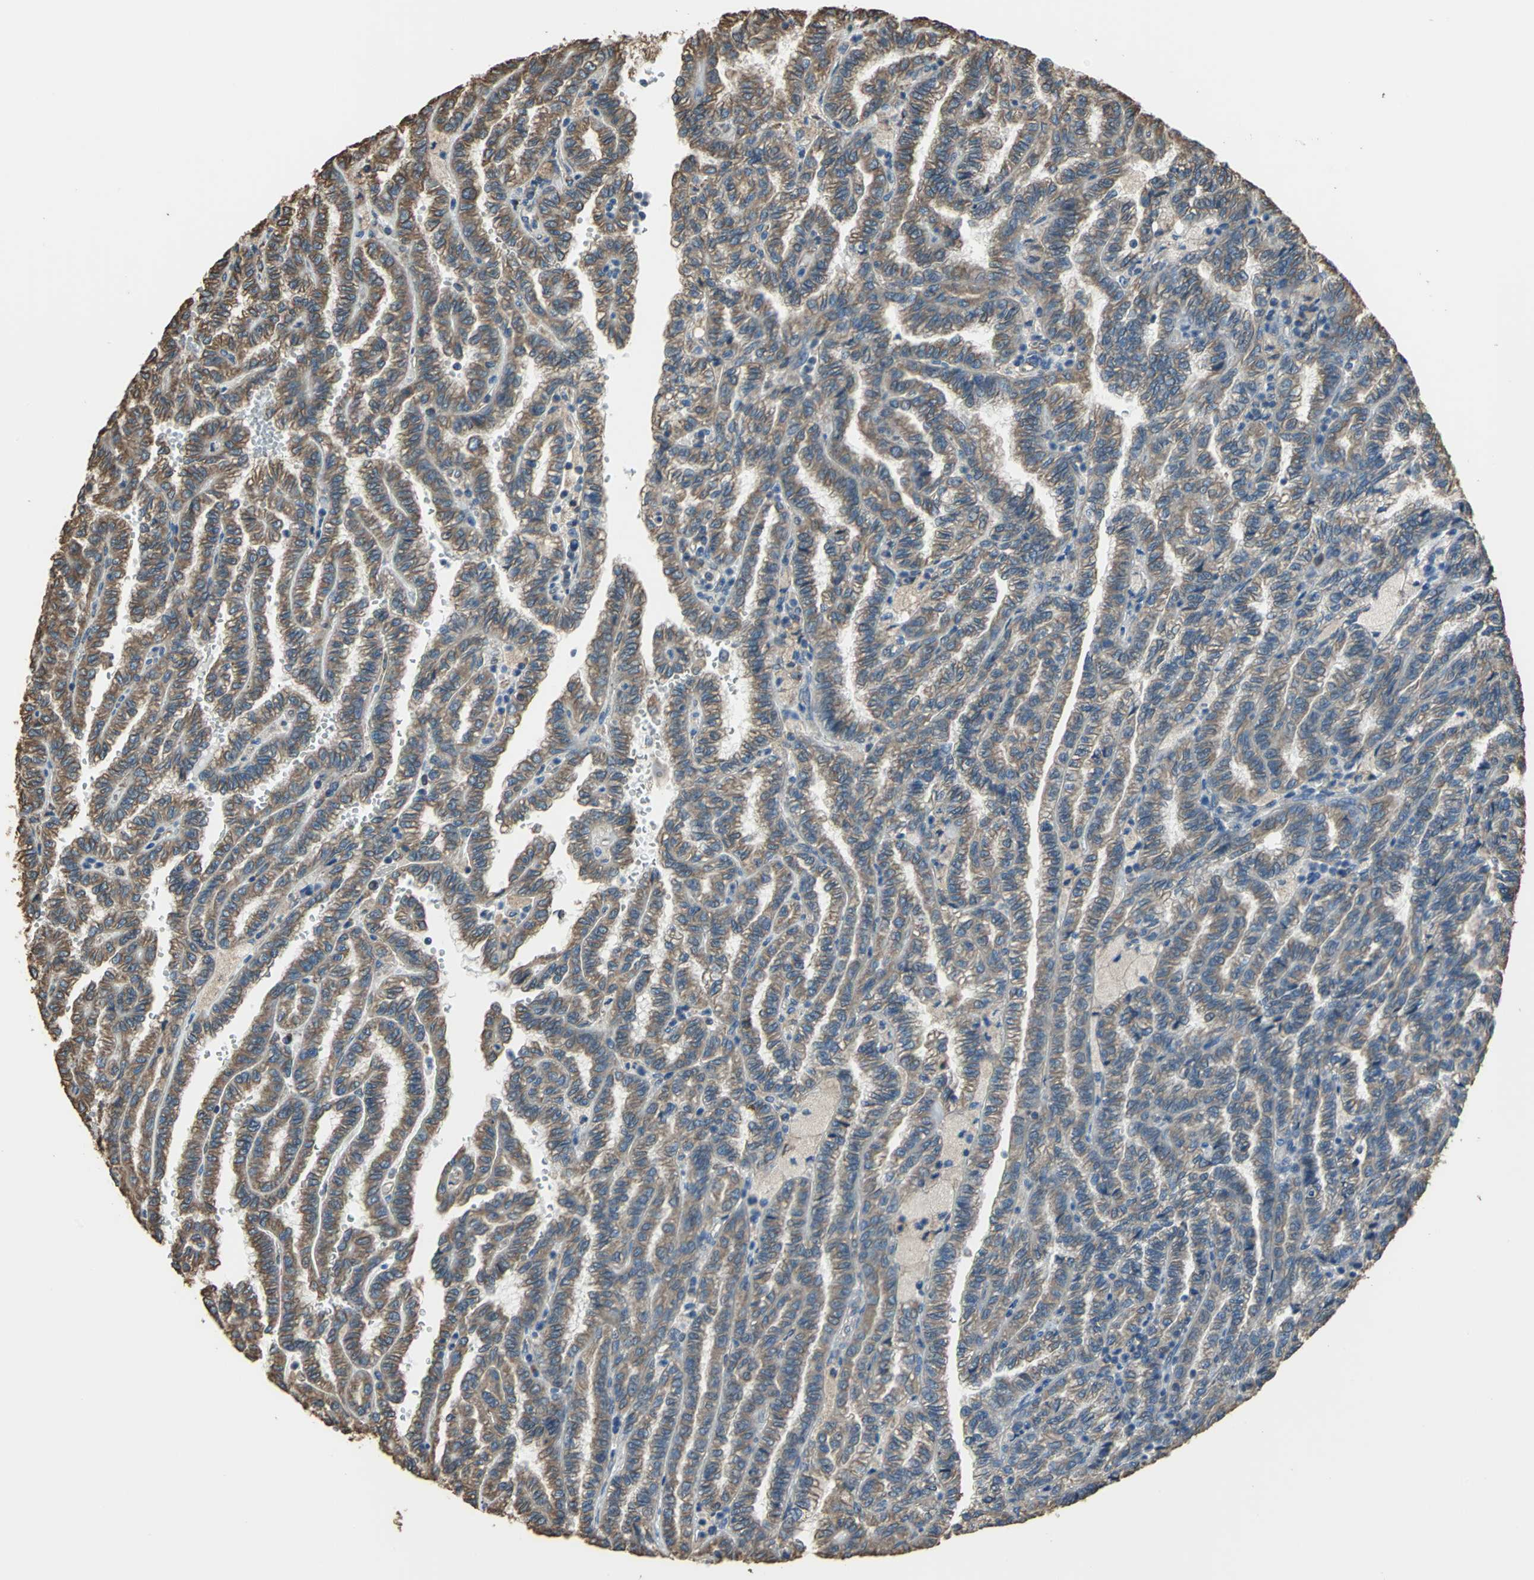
{"staining": {"intensity": "strong", "quantity": ">75%", "location": "cytoplasmic/membranous"}, "tissue": "renal cancer", "cell_type": "Tumor cells", "image_type": "cancer", "snomed": [{"axis": "morphology", "description": "Inflammation, NOS"}, {"axis": "morphology", "description": "Adenocarcinoma, NOS"}, {"axis": "topography", "description": "Kidney"}], "caption": "Protein expression analysis of renal adenocarcinoma reveals strong cytoplasmic/membranous staining in about >75% of tumor cells.", "gene": "GPANK1", "patient": {"sex": "male", "age": 68}}